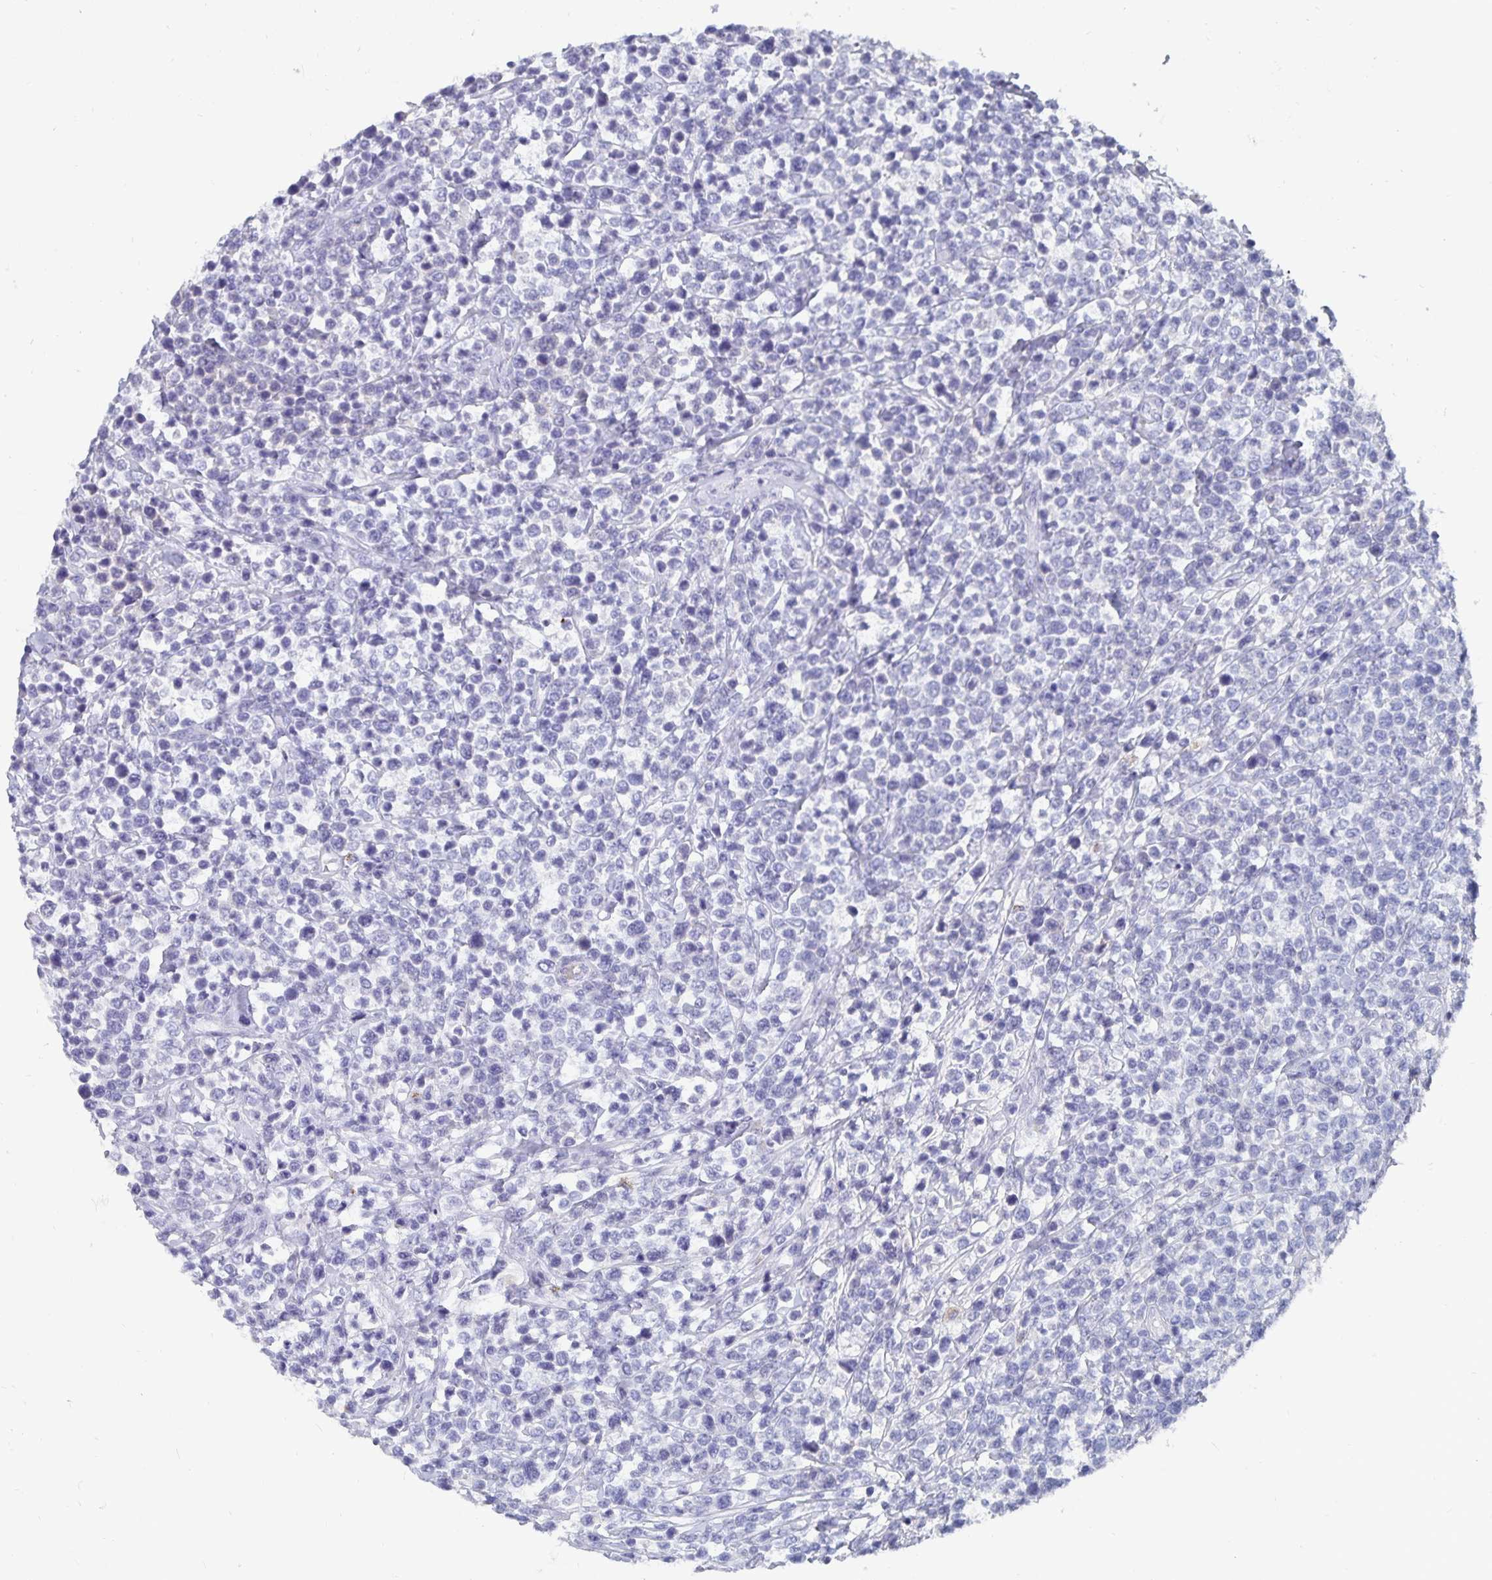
{"staining": {"intensity": "negative", "quantity": "none", "location": "none"}, "tissue": "lymphoma", "cell_type": "Tumor cells", "image_type": "cancer", "snomed": [{"axis": "morphology", "description": "Malignant lymphoma, non-Hodgkin's type, High grade"}, {"axis": "topography", "description": "Soft tissue"}], "caption": "IHC photomicrograph of neoplastic tissue: high-grade malignant lymphoma, non-Hodgkin's type stained with DAB (3,3'-diaminobenzidine) displays no significant protein staining in tumor cells. The staining is performed using DAB (3,3'-diaminobenzidine) brown chromogen with nuclei counter-stained in using hematoxylin.", "gene": "CFAP69", "patient": {"sex": "female", "age": 56}}